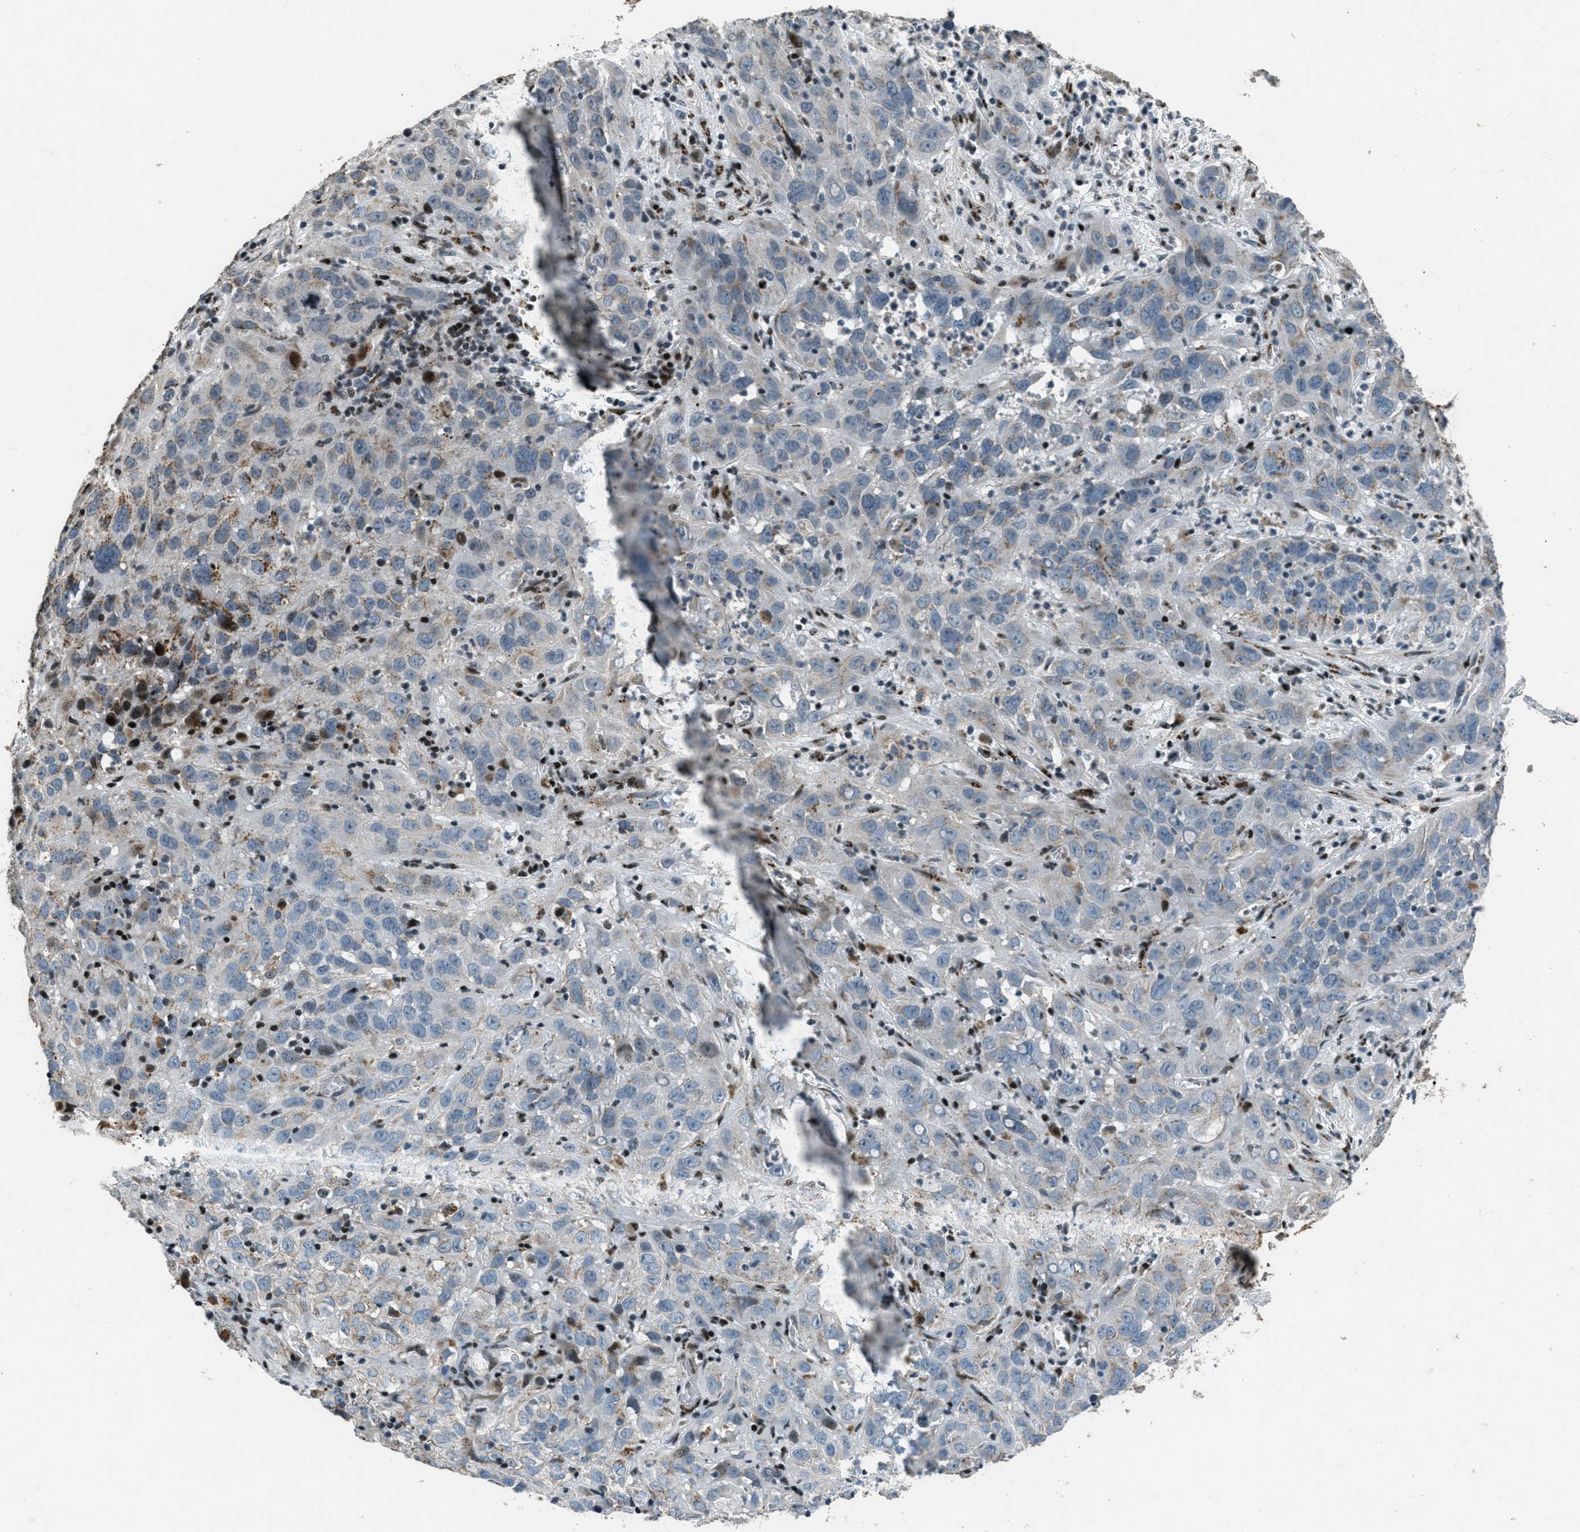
{"staining": {"intensity": "moderate", "quantity": "<25%", "location": "cytoplasmic/membranous"}, "tissue": "cervical cancer", "cell_type": "Tumor cells", "image_type": "cancer", "snomed": [{"axis": "morphology", "description": "Squamous cell carcinoma, NOS"}, {"axis": "topography", "description": "Cervix"}], "caption": "High-power microscopy captured an IHC histopathology image of squamous cell carcinoma (cervical), revealing moderate cytoplasmic/membranous expression in about <25% of tumor cells. The staining was performed using DAB, with brown indicating positive protein expression. Nuclei are stained blue with hematoxylin.", "gene": "GPC6", "patient": {"sex": "female", "age": 32}}